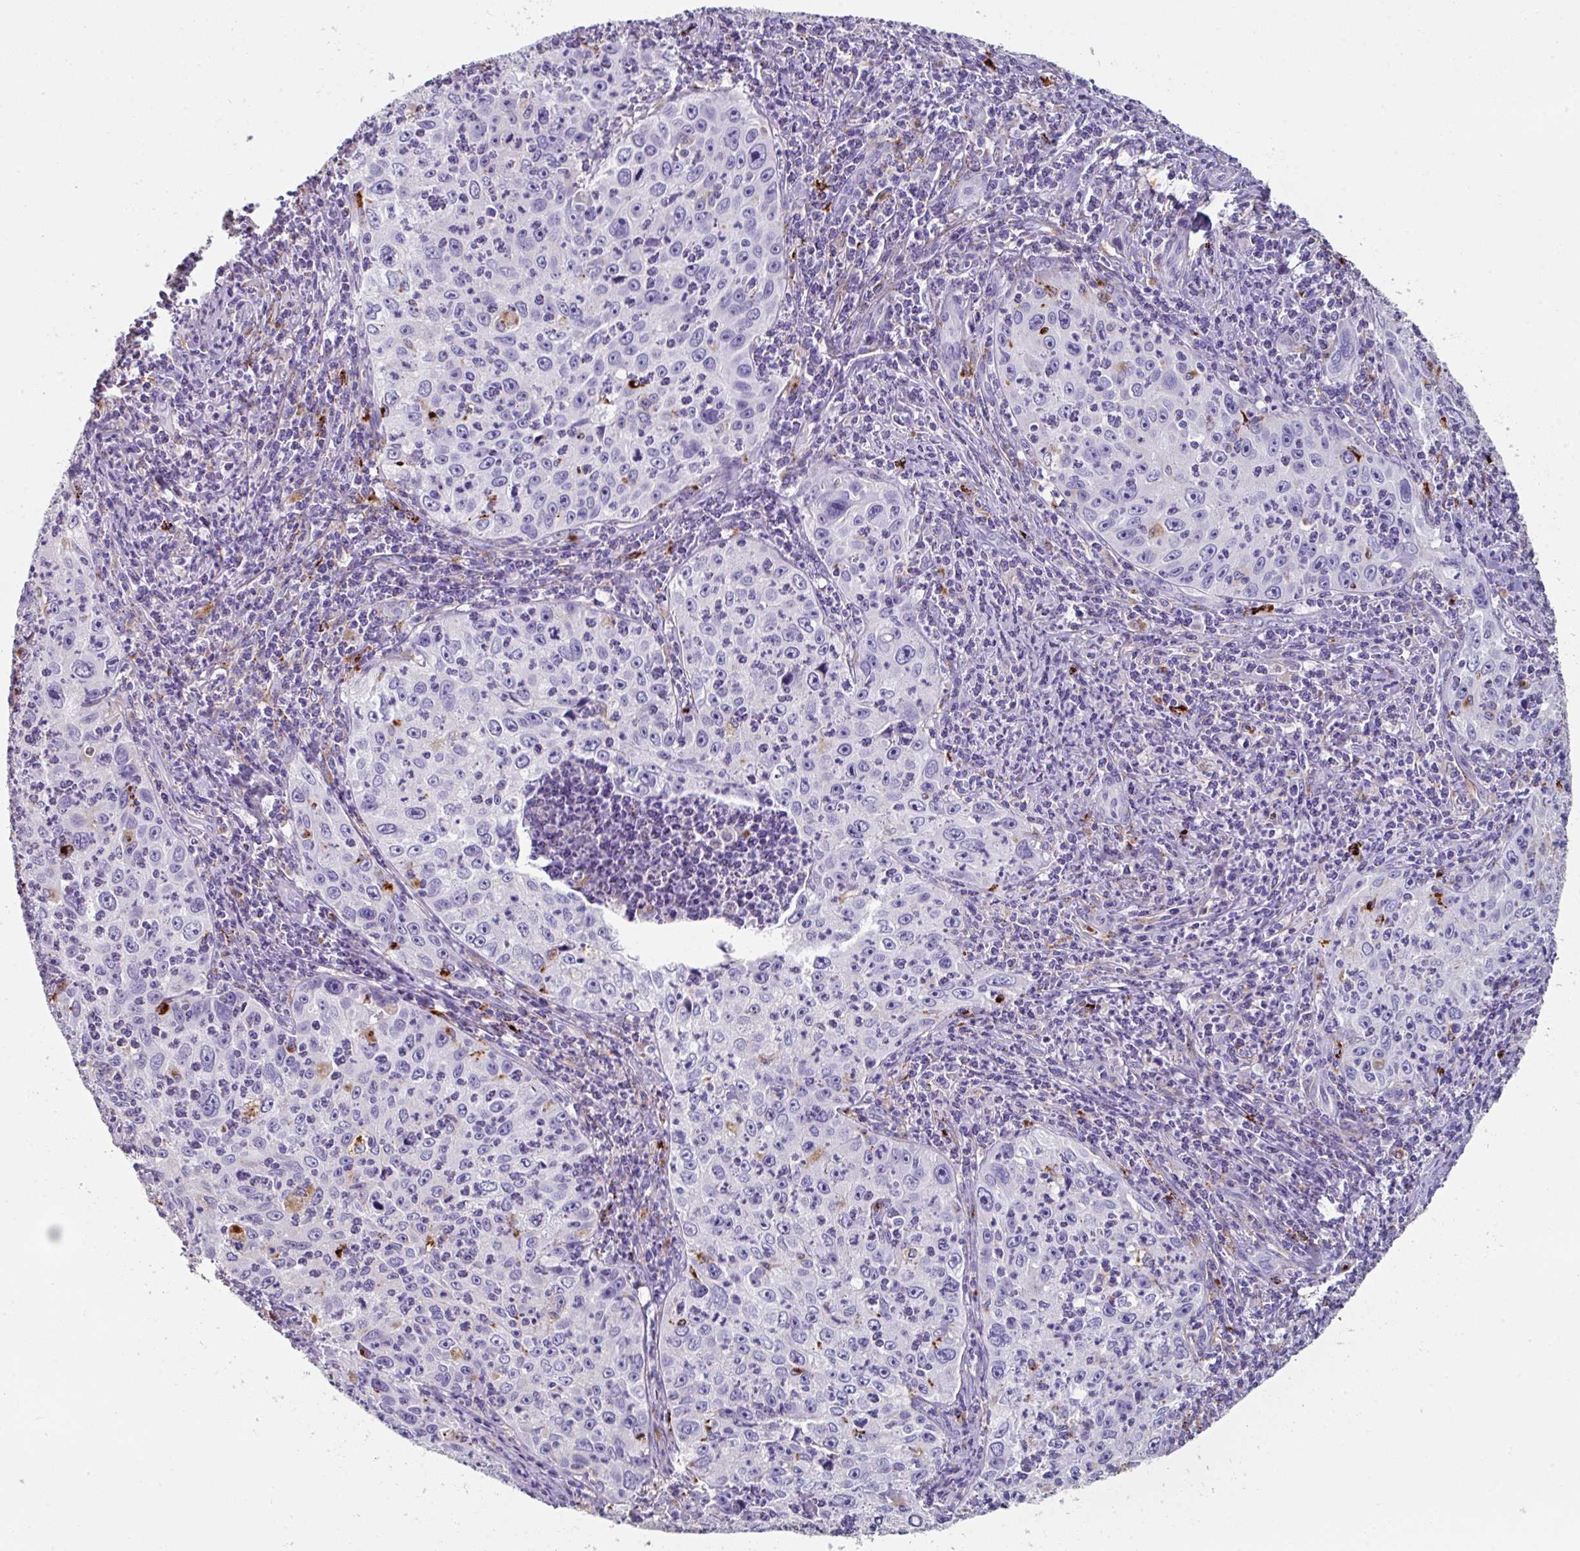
{"staining": {"intensity": "negative", "quantity": "none", "location": "none"}, "tissue": "cervical cancer", "cell_type": "Tumor cells", "image_type": "cancer", "snomed": [{"axis": "morphology", "description": "Squamous cell carcinoma, NOS"}, {"axis": "topography", "description": "Cervix"}], "caption": "Squamous cell carcinoma (cervical) was stained to show a protein in brown. There is no significant positivity in tumor cells.", "gene": "CPVL", "patient": {"sex": "female", "age": 30}}